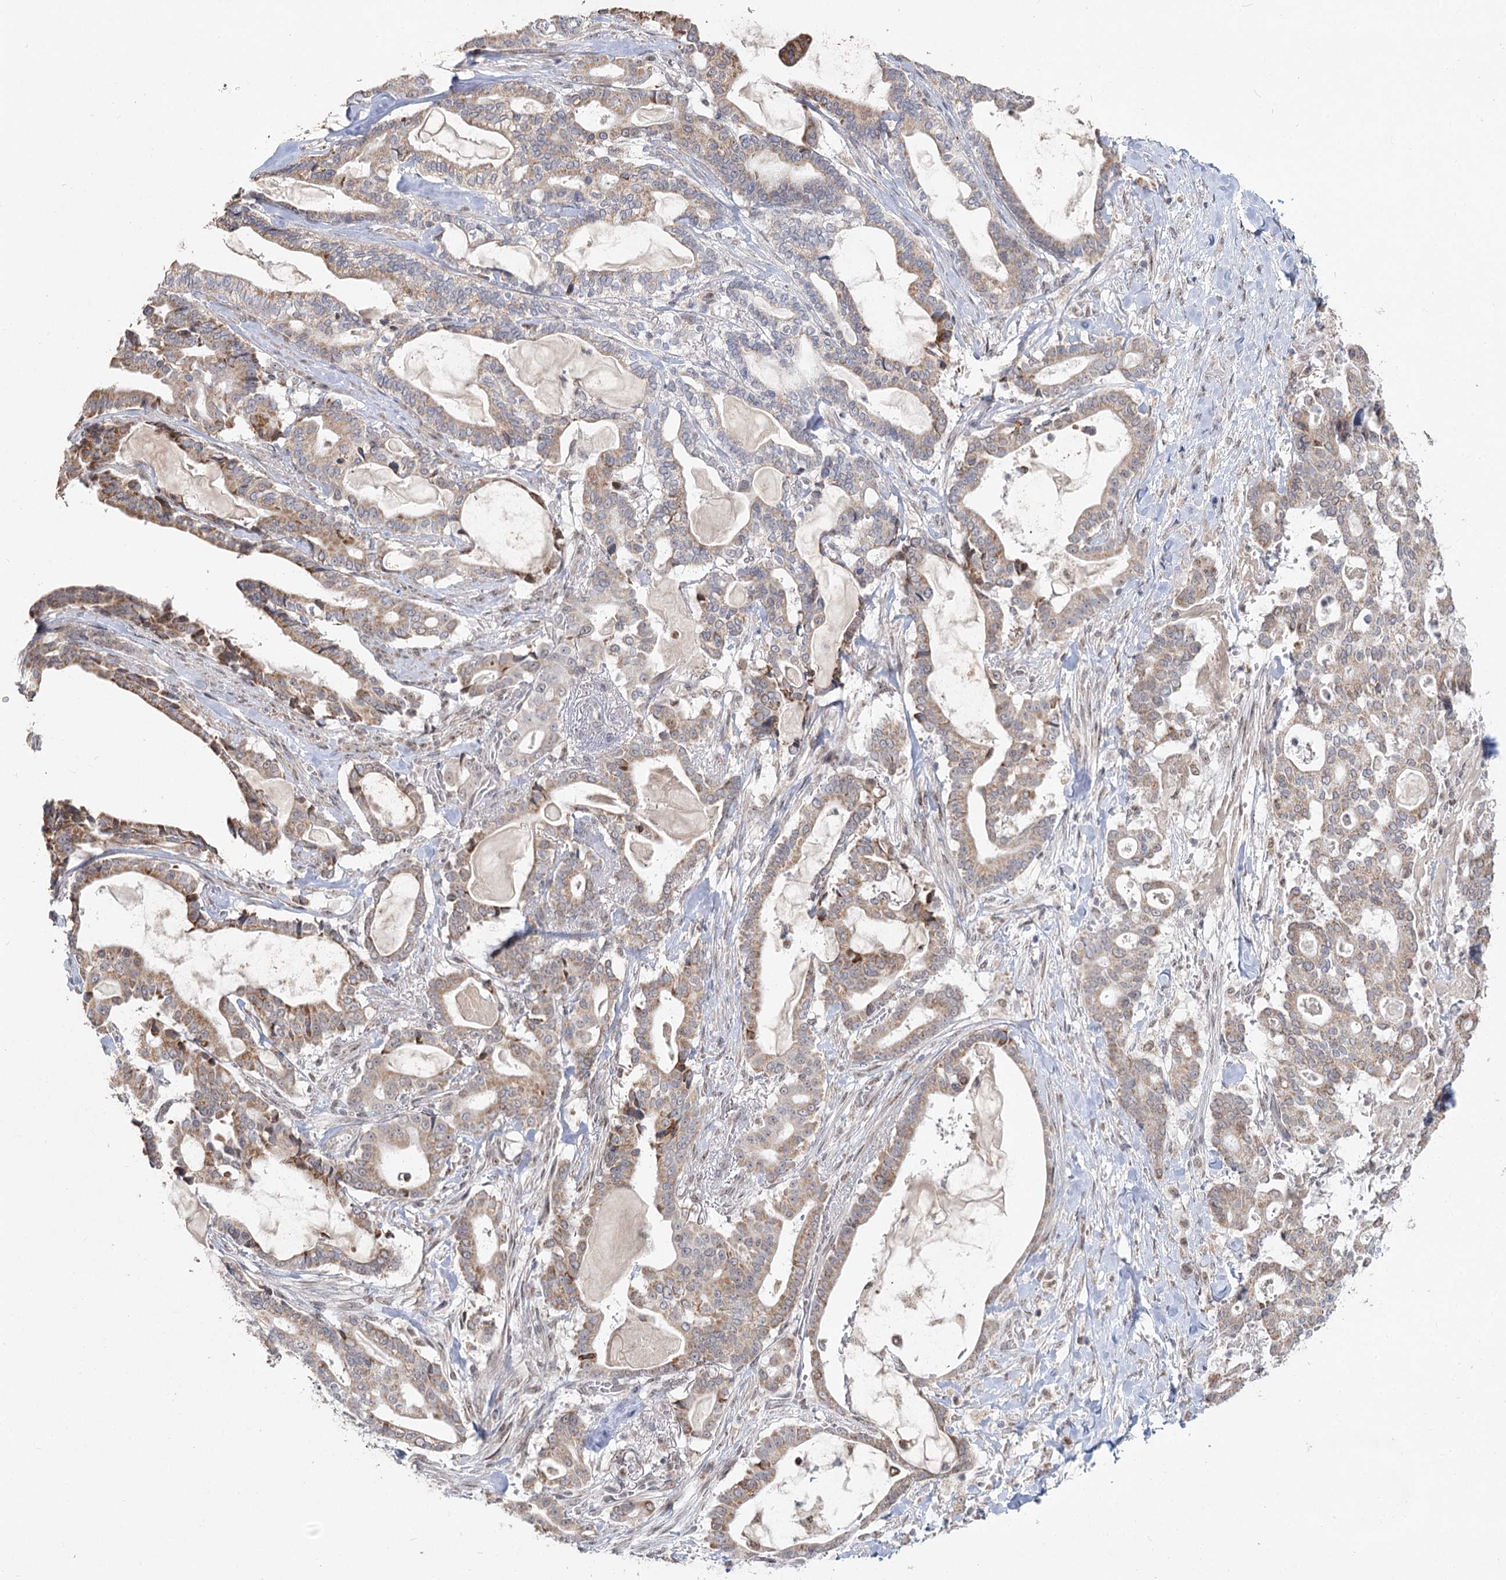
{"staining": {"intensity": "moderate", "quantity": ">75%", "location": "cytoplasmic/membranous"}, "tissue": "pancreatic cancer", "cell_type": "Tumor cells", "image_type": "cancer", "snomed": [{"axis": "morphology", "description": "Adenocarcinoma, NOS"}, {"axis": "topography", "description": "Pancreas"}], "caption": "A micrograph showing moderate cytoplasmic/membranous positivity in about >75% of tumor cells in pancreatic adenocarcinoma, as visualized by brown immunohistochemical staining.", "gene": "RUFY4", "patient": {"sex": "male", "age": 63}}